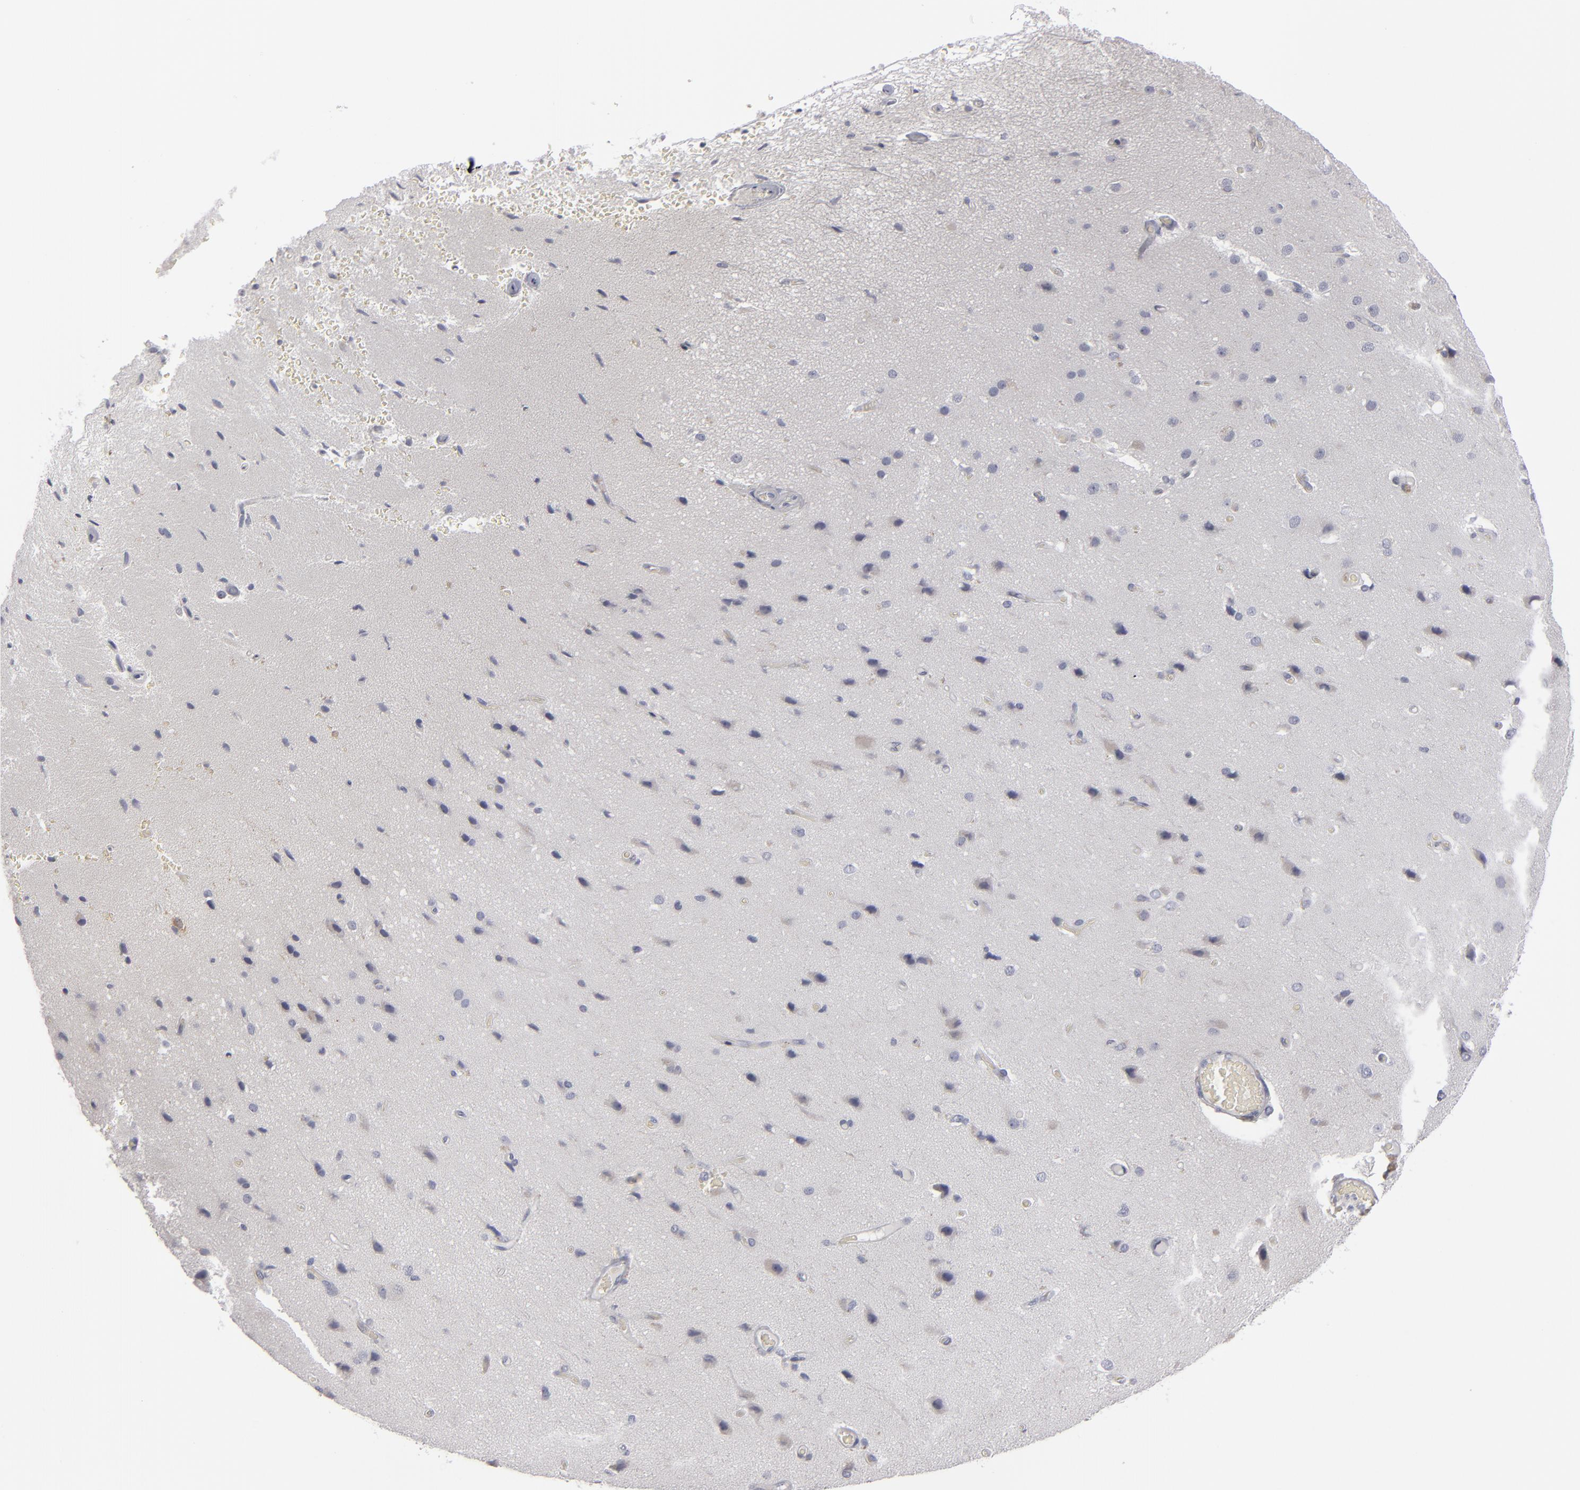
{"staining": {"intensity": "negative", "quantity": "none", "location": "none"}, "tissue": "cerebral cortex", "cell_type": "Endothelial cells", "image_type": "normal", "snomed": [{"axis": "morphology", "description": "Normal tissue, NOS"}, {"axis": "morphology", "description": "Glioma, malignant, High grade"}, {"axis": "topography", "description": "Cerebral cortex"}], "caption": "Immunohistochemistry image of normal cerebral cortex stained for a protein (brown), which reveals no positivity in endothelial cells. (DAB (3,3'-diaminobenzidine) immunohistochemistry, high magnification).", "gene": "KIAA1210", "patient": {"sex": "male", "age": 77}}